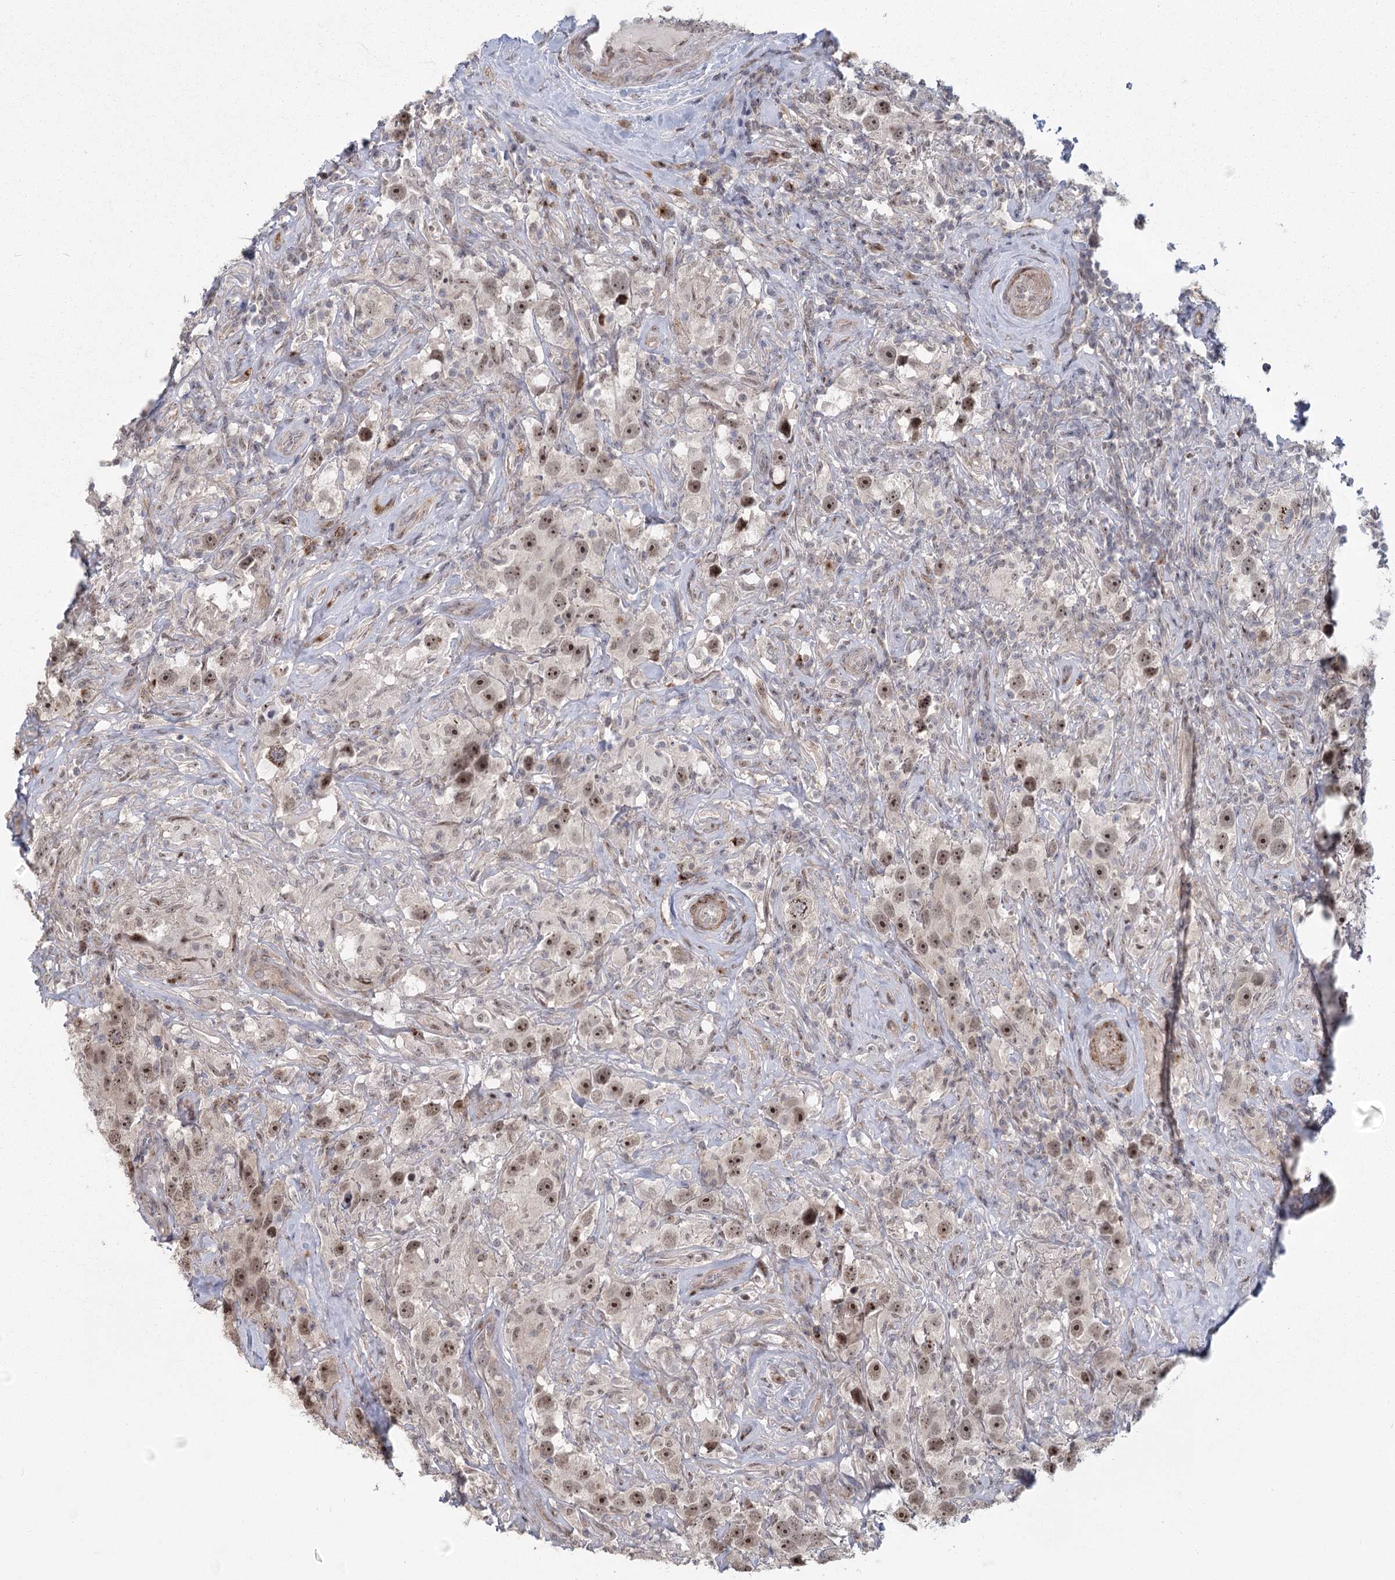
{"staining": {"intensity": "moderate", "quantity": ">75%", "location": "nuclear"}, "tissue": "testis cancer", "cell_type": "Tumor cells", "image_type": "cancer", "snomed": [{"axis": "morphology", "description": "Seminoma, NOS"}, {"axis": "topography", "description": "Testis"}], "caption": "This is an image of immunohistochemistry staining of testis cancer, which shows moderate expression in the nuclear of tumor cells.", "gene": "PARM1", "patient": {"sex": "male", "age": 49}}